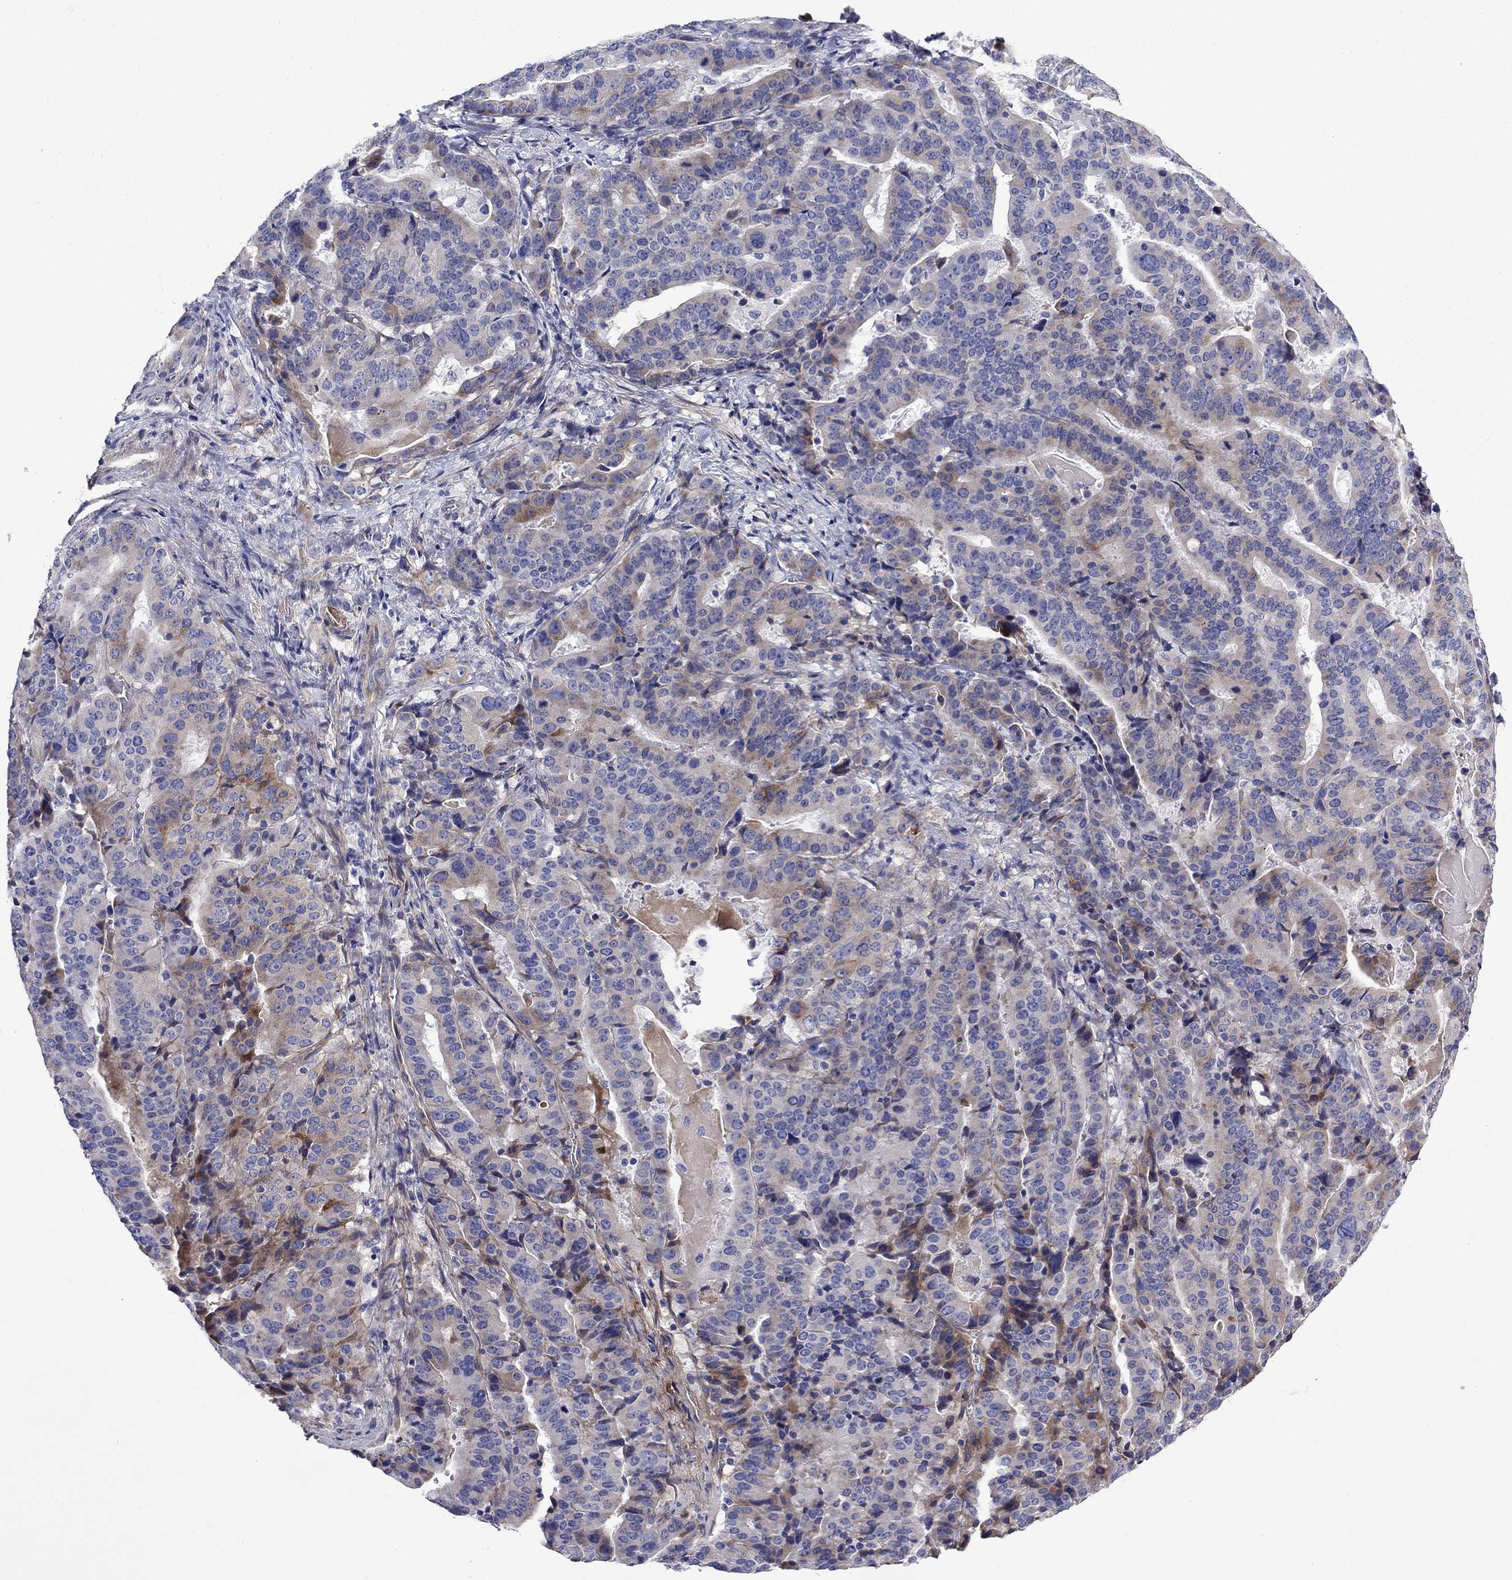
{"staining": {"intensity": "moderate", "quantity": "<25%", "location": "cytoplasmic/membranous"}, "tissue": "stomach cancer", "cell_type": "Tumor cells", "image_type": "cancer", "snomed": [{"axis": "morphology", "description": "Adenocarcinoma, NOS"}, {"axis": "topography", "description": "Stomach"}], "caption": "This is a histology image of immunohistochemistry staining of stomach adenocarcinoma, which shows moderate positivity in the cytoplasmic/membranous of tumor cells.", "gene": "HSPG2", "patient": {"sex": "male", "age": 48}}